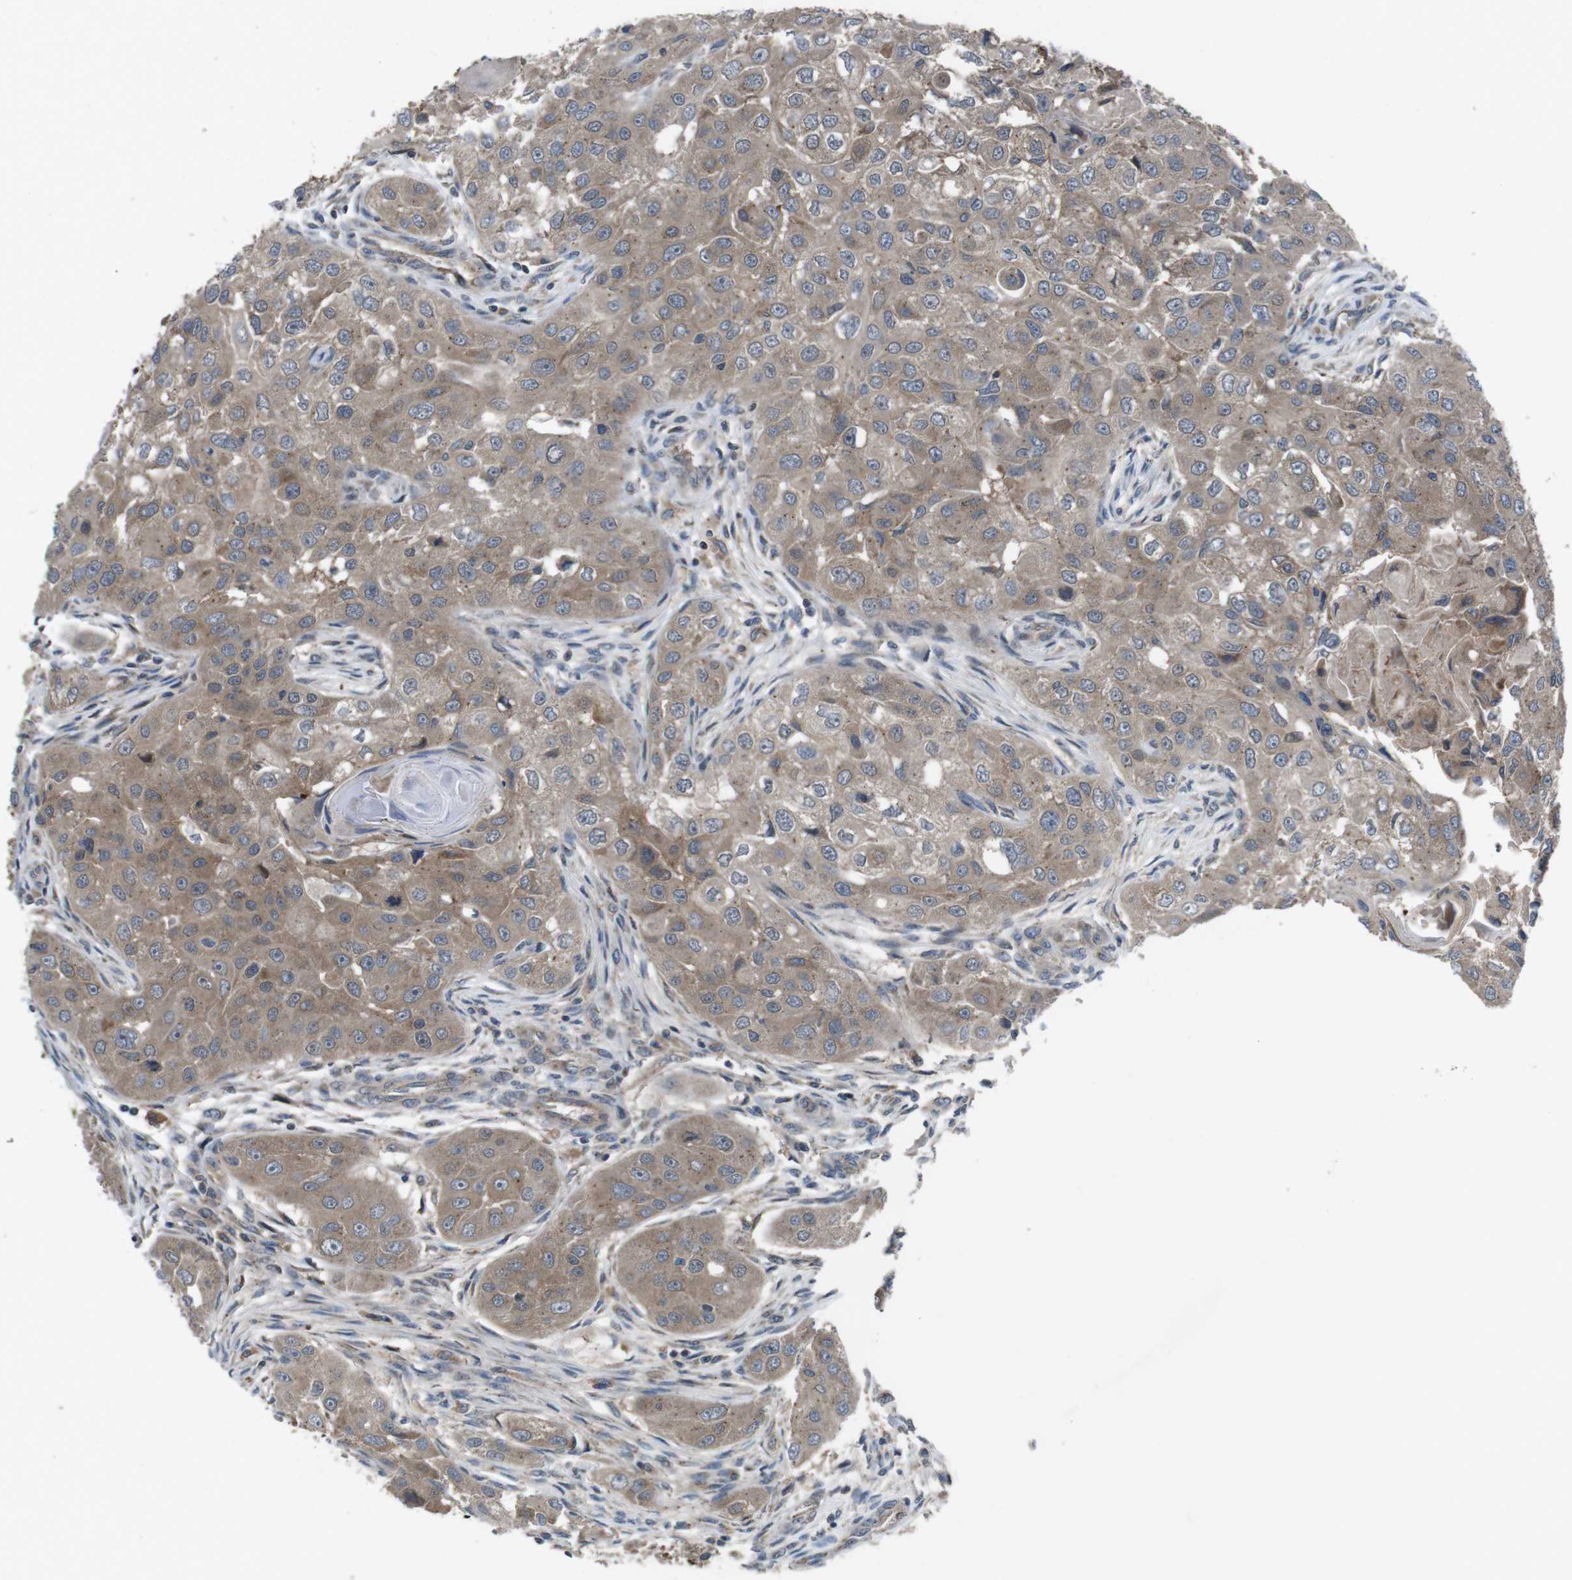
{"staining": {"intensity": "moderate", "quantity": ">75%", "location": "cytoplasmic/membranous"}, "tissue": "head and neck cancer", "cell_type": "Tumor cells", "image_type": "cancer", "snomed": [{"axis": "morphology", "description": "Normal tissue, NOS"}, {"axis": "morphology", "description": "Squamous cell carcinoma, NOS"}, {"axis": "topography", "description": "Skeletal muscle"}, {"axis": "topography", "description": "Head-Neck"}], "caption": "IHC photomicrograph of neoplastic tissue: head and neck squamous cell carcinoma stained using immunohistochemistry demonstrates medium levels of moderate protein expression localized specifically in the cytoplasmic/membranous of tumor cells, appearing as a cytoplasmic/membranous brown color.", "gene": "SLC22A23", "patient": {"sex": "male", "age": 51}}